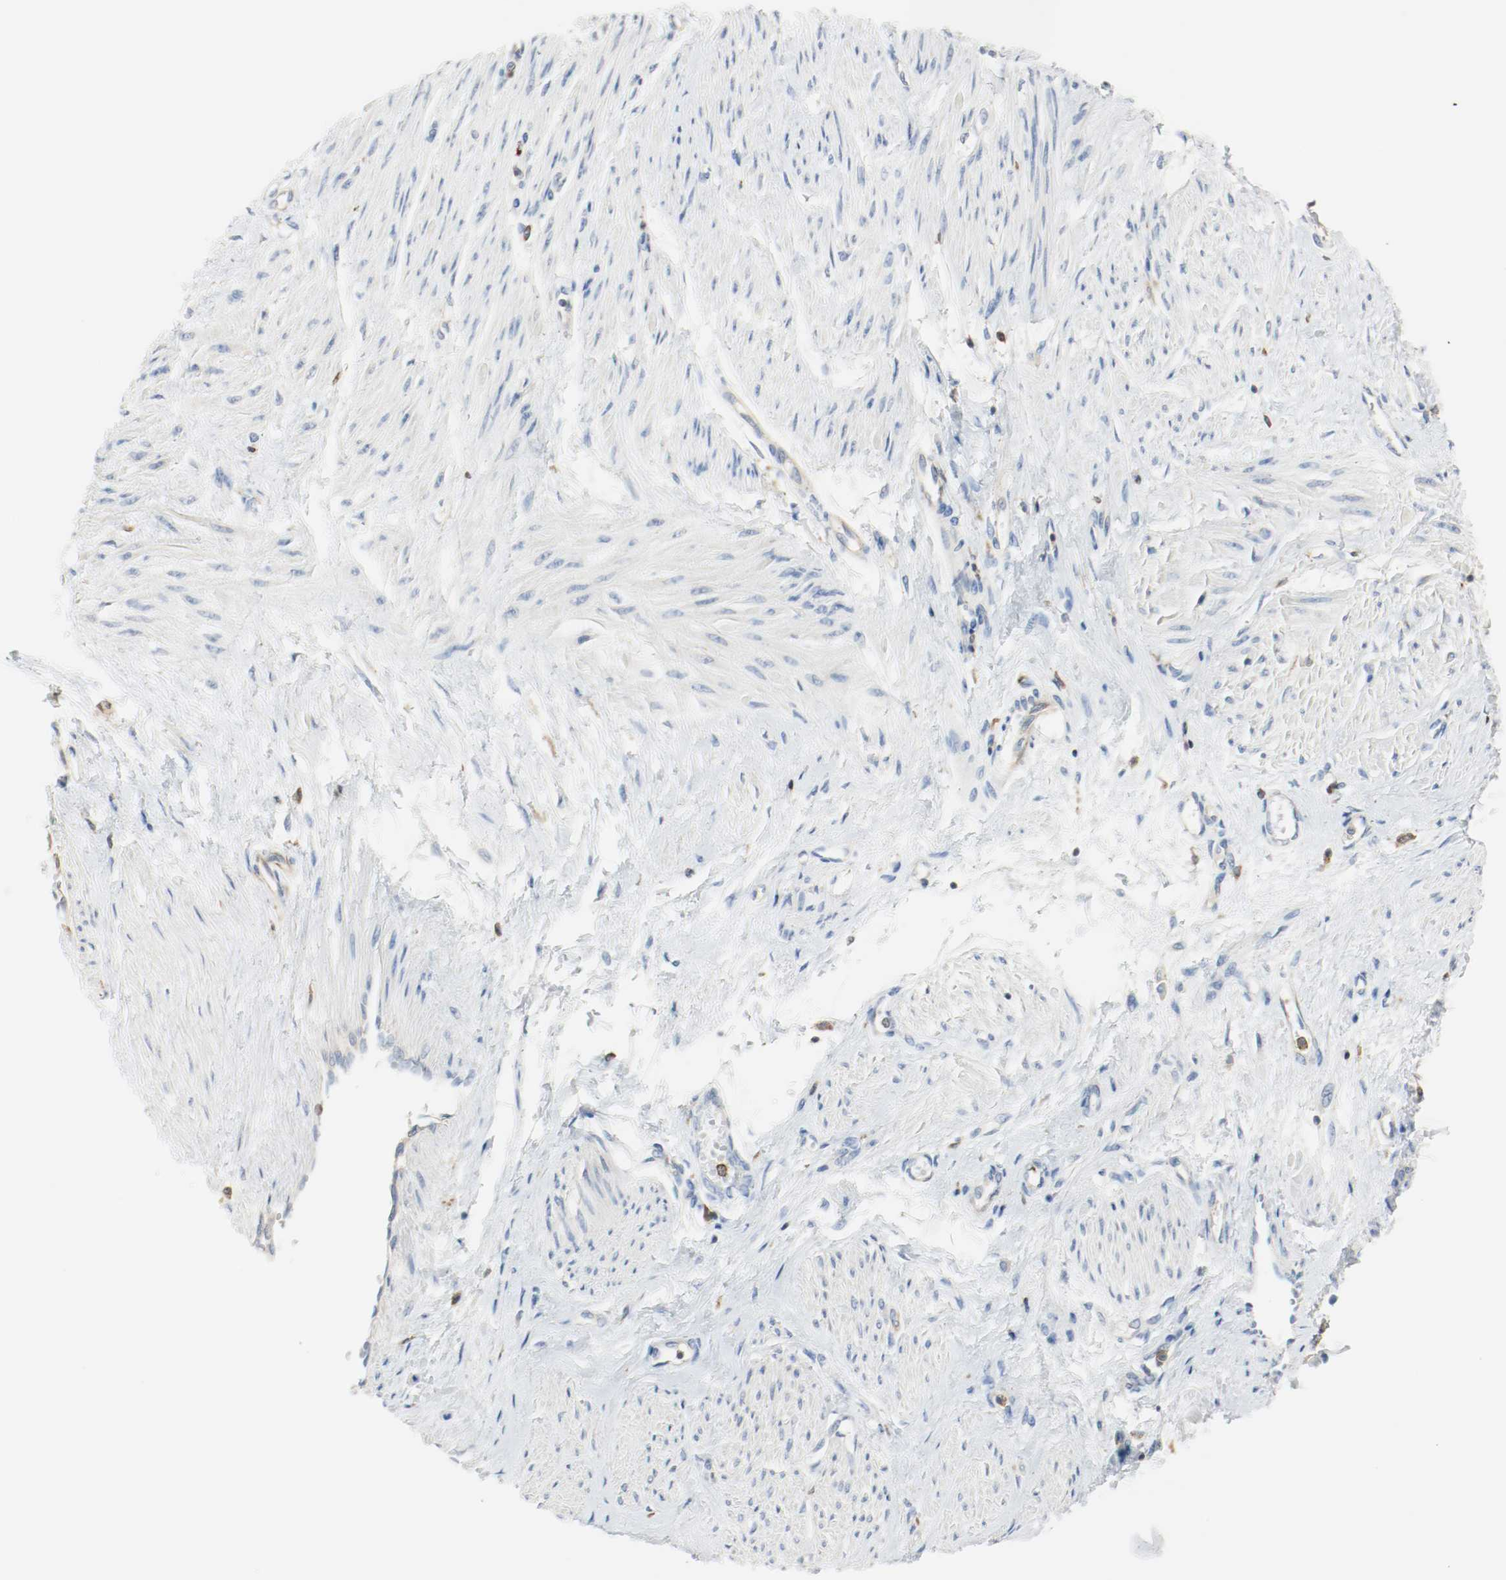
{"staining": {"intensity": "negative", "quantity": "none", "location": "none"}, "tissue": "smooth muscle", "cell_type": "Smooth muscle cells", "image_type": "normal", "snomed": [{"axis": "morphology", "description": "Normal tissue, NOS"}, {"axis": "topography", "description": "Smooth muscle"}, {"axis": "topography", "description": "Uterus"}], "caption": "A histopathology image of smooth muscle stained for a protein displays no brown staining in smooth muscle cells.", "gene": "ARPC1B", "patient": {"sex": "female", "age": 39}}